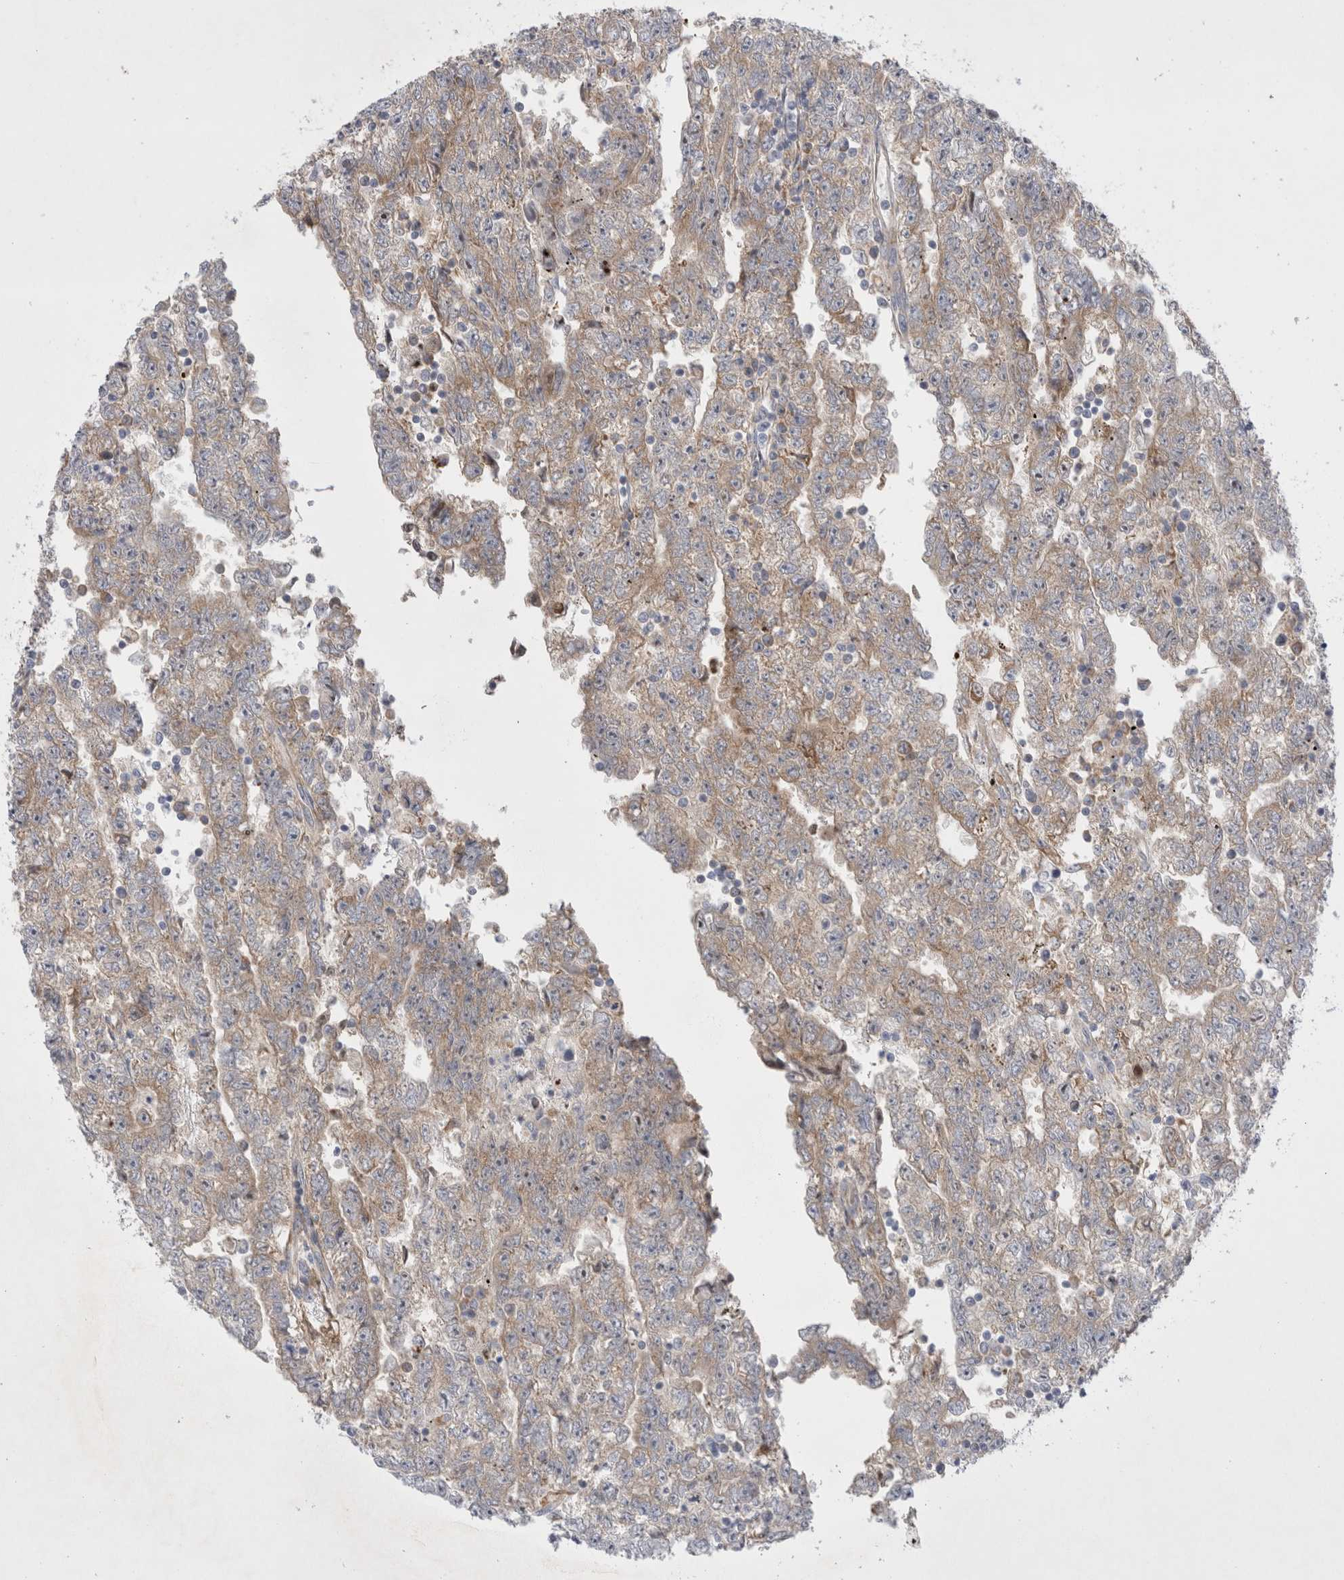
{"staining": {"intensity": "weak", "quantity": ">75%", "location": "cytoplasmic/membranous"}, "tissue": "testis cancer", "cell_type": "Tumor cells", "image_type": "cancer", "snomed": [{"axis": "morphology", "description": "Carcinoma, Embryonal, NOS"}, {"axis": "topography", "description": "Testis"}], "caption": "Immunohistochemical staining of human testis embryonal carcinoma shows low levels of weak cytoplasmic/membranous positivity in about >75% of tumor cells.", "gene": "RBM12B", "patient": {"sex": "male", "age": 25}}